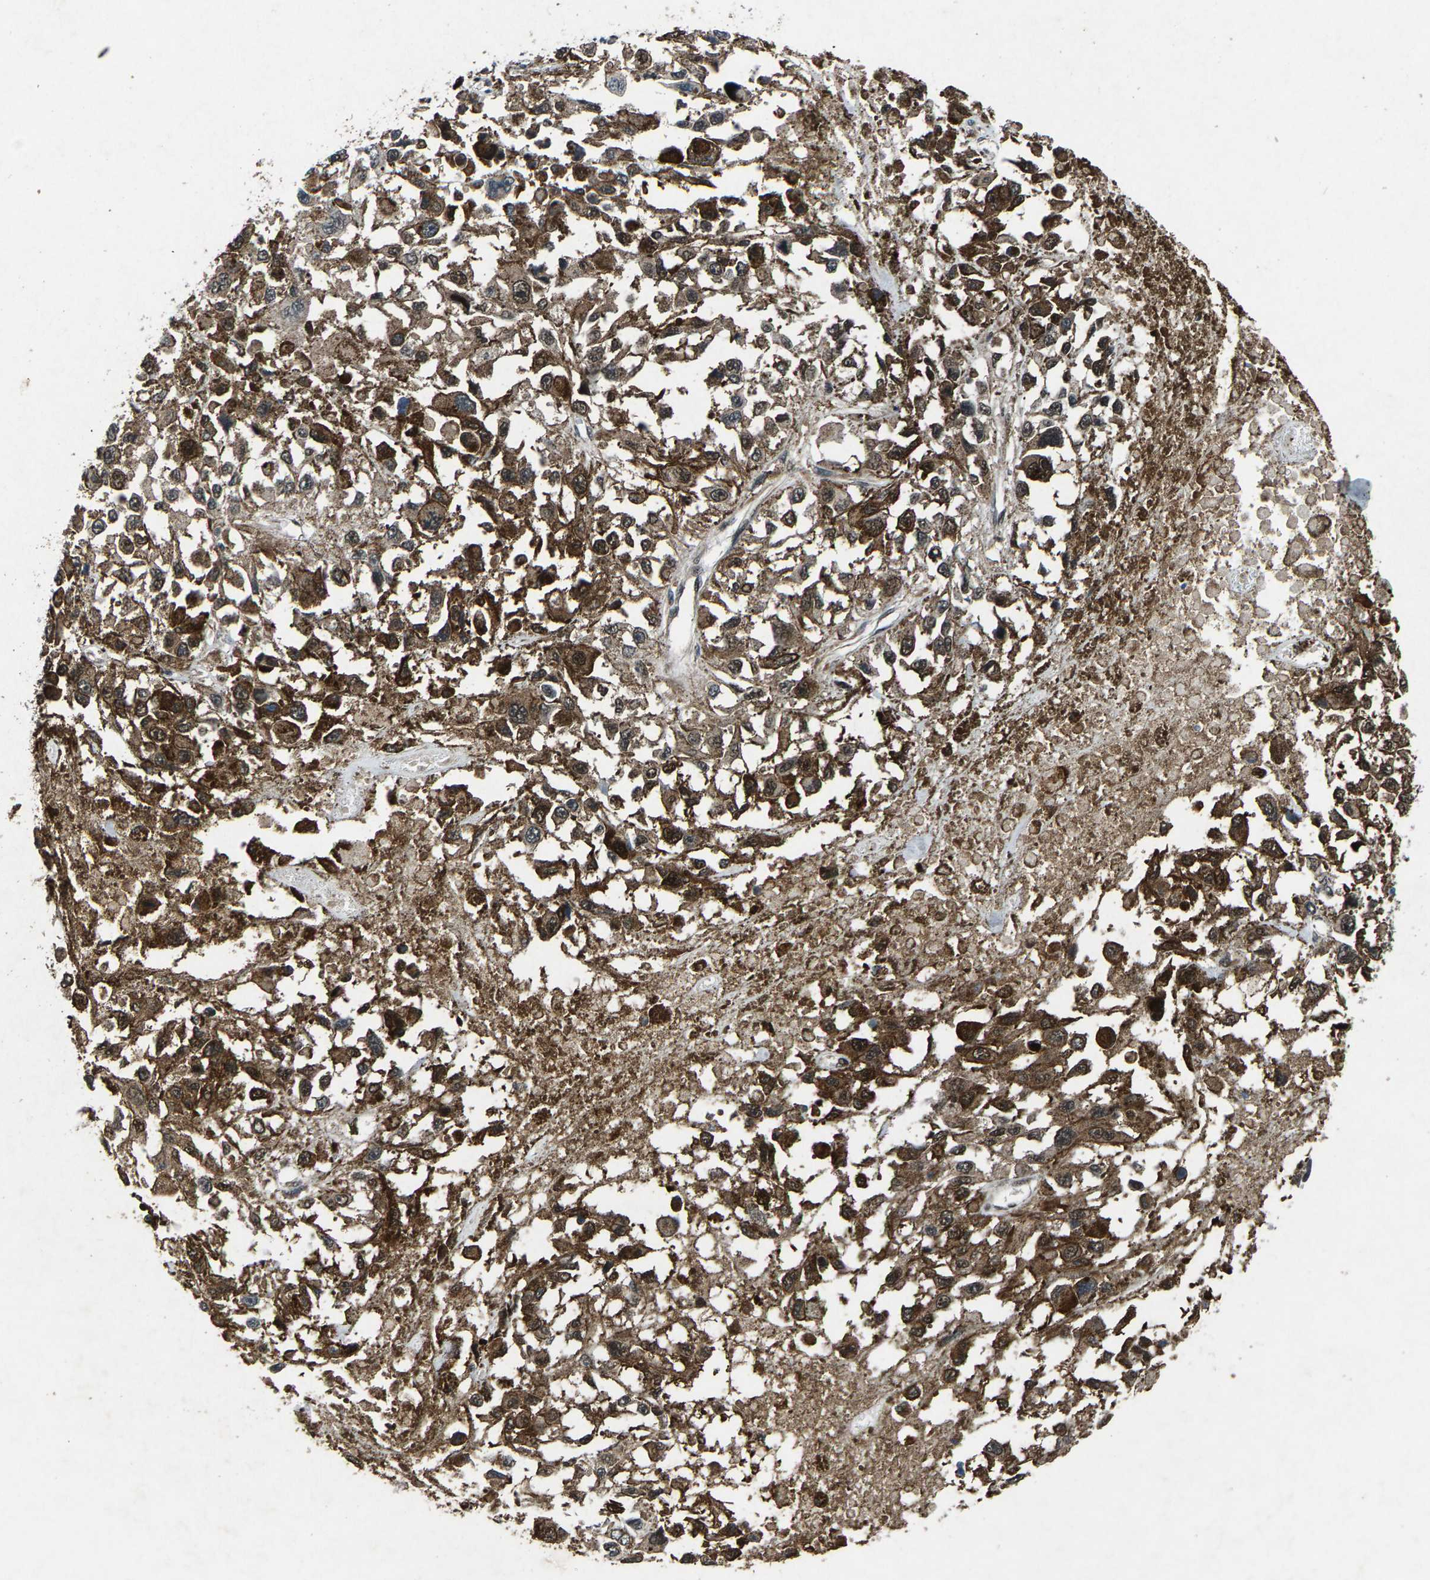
{"staining": {"intensity": "moderate", "quantity": ">75%", "location": "cytoplasmic/membranous,nuclear"}, "tissue": "melanoma", "cell_type": "Tumor cells", "image_type": "cancer", "snomed": [{"axis": "morphology", "description": "Malignant melanoma, Metastatic site"}, {"axis": "topography", "description": "Lymph node"}], "caption": "This image demonstrates immunohistochemistry (IHC) staining of melanoma, with medium moderate cytoplasmic/membranous and nuclear positivity in about >75% of tumor cells.", "gene": "ATXN3", "patient": {"sex": "male", "age": 59}}